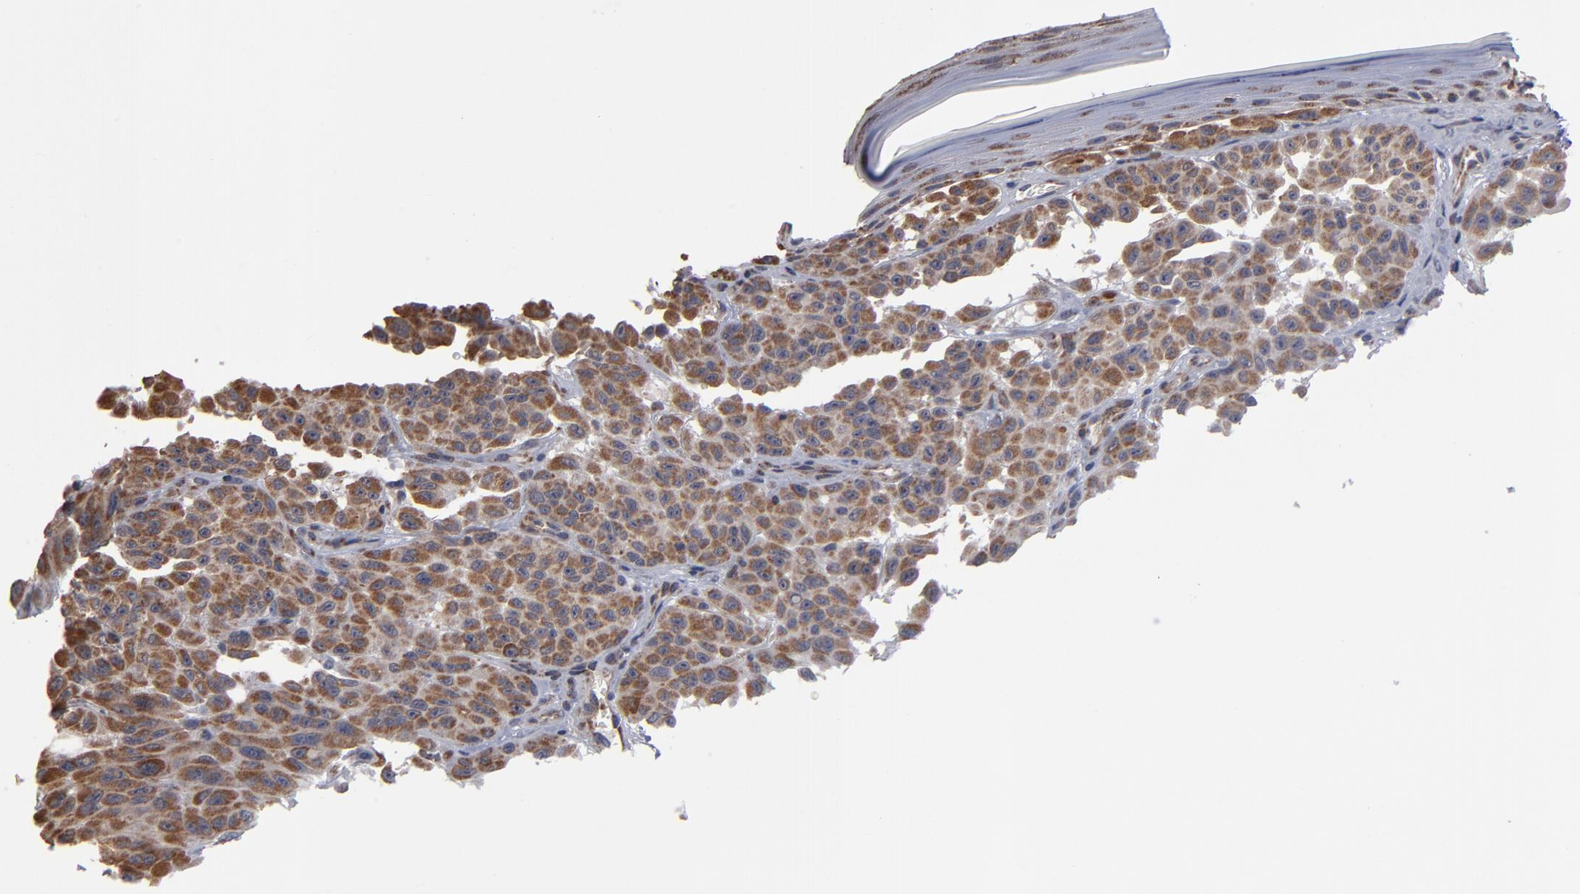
{"staining": {"intensity": "moderate", "quantity": ">75%", "location": "cytoplasmic/membranous"}, "tissue": "melanoma", "cell_type": "Tumor cells", "image_type": "cancer", "snomed": [{"axis": "morphology", "description": "Malignant melanoma, NOS"}, {"axis": "topography", "description": "Skin"}], "caption": "Human malignant melanoma stained with a brown dye displays moderate cytoplasmic/membranous positive expression in approximately >75% of tumor cells.", "gene": "MIPOL1", "patient": {"sex": "male", "age": 30}}